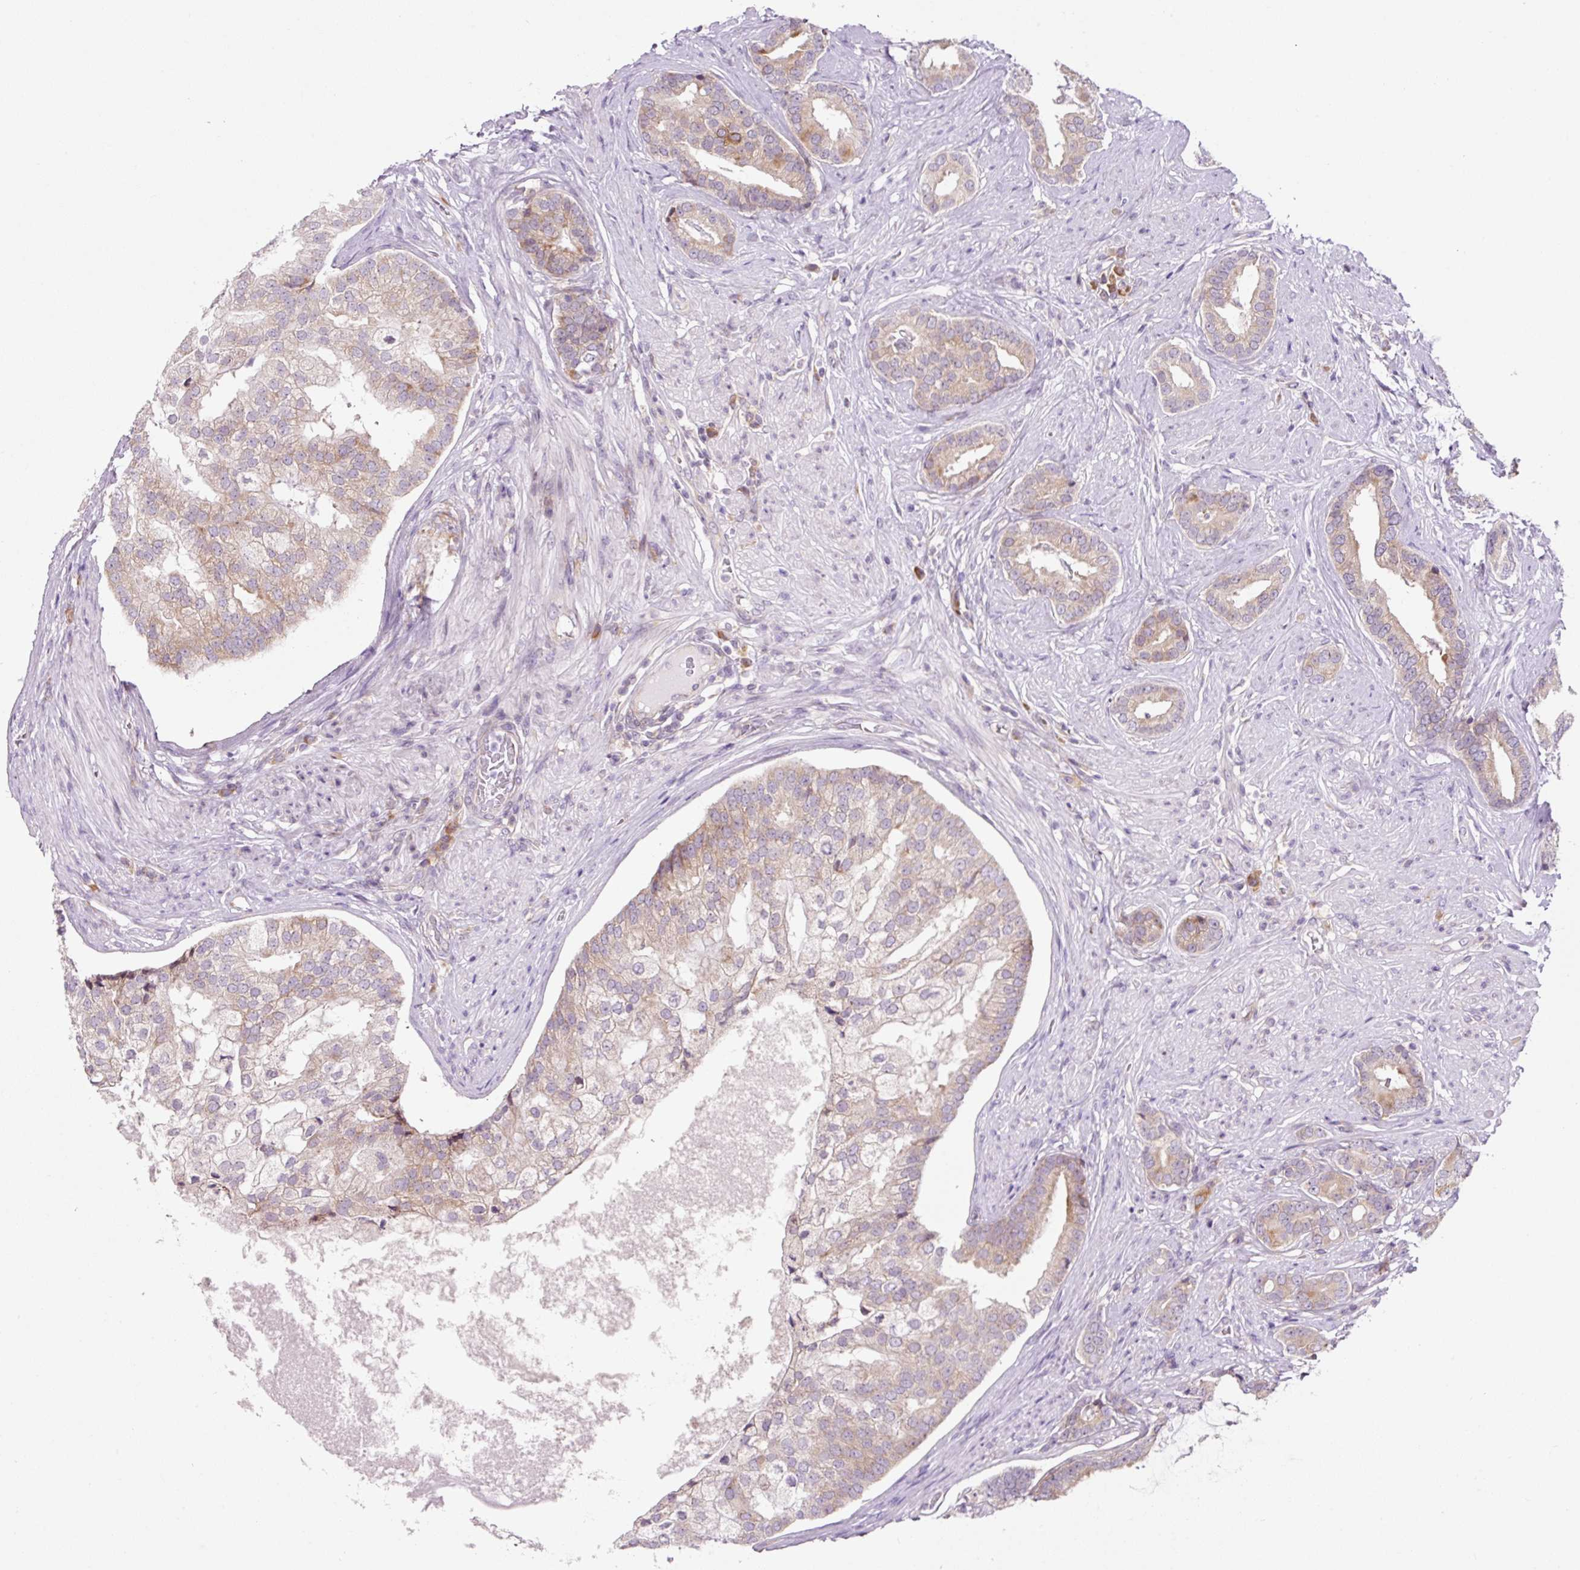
{"staining": {"intensity": "weak", "quantity": "25%-75%", "location": "cytoplasmic/membranous"}, "tissue": "prostate cancer", "cell_type": "Tumor cells", "image_type": "cancer", "snomed": [{"axis": "morphology", "description": "Adenocarcinoma, High grade"}, {"axis": "topography", "description": "Prostate"}], "caption": "IHC staining of prostate adenocarcinoma (high-grade), which shows low levels of weak cytoplasmic/membranous expression in about 25%-75% of tumor cells indicating weak cytoplasmic/membranous protein expression. The staining was performed using DAB (brown) for protein detection and nuclei were counterstained in hematoxylin (blue).", "gene": "RPL41", "patient": {"sex": "male", "age": 55}}